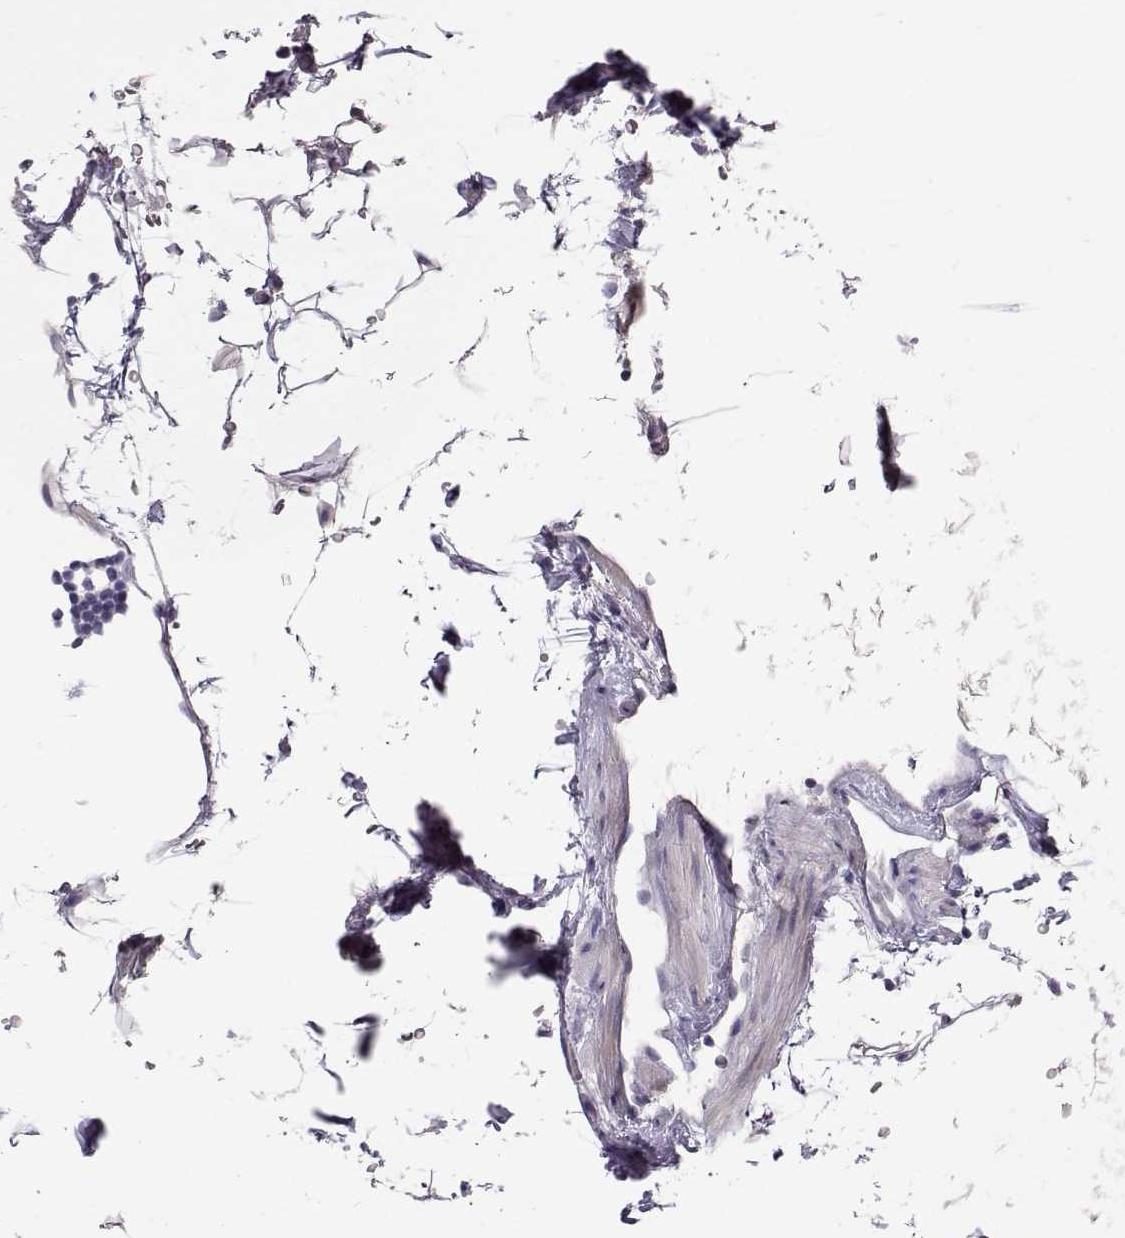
{"staining": {"intensity": "negative", "quantity": "none", "location": "none"}, "tissue": "lymphoma", "cell_type": "Tumor cells", "image_type": "cancer", "snomed": [{"axis": "morphology", "description": "Malignant lymphoma, non-Hodgkin's type, Low grade"}, {"axis": "topography", "description": "Lymph node"}], "caption": "Immunohistochemistry image of neoplastic tissue: human lymphoma stained with DAB (3,3'-diaminobenzidine) reveals no significant protein positivity in tumor cells.", "gene": "SLC18A1", "patient": {"sex": "male", "age": 81}}